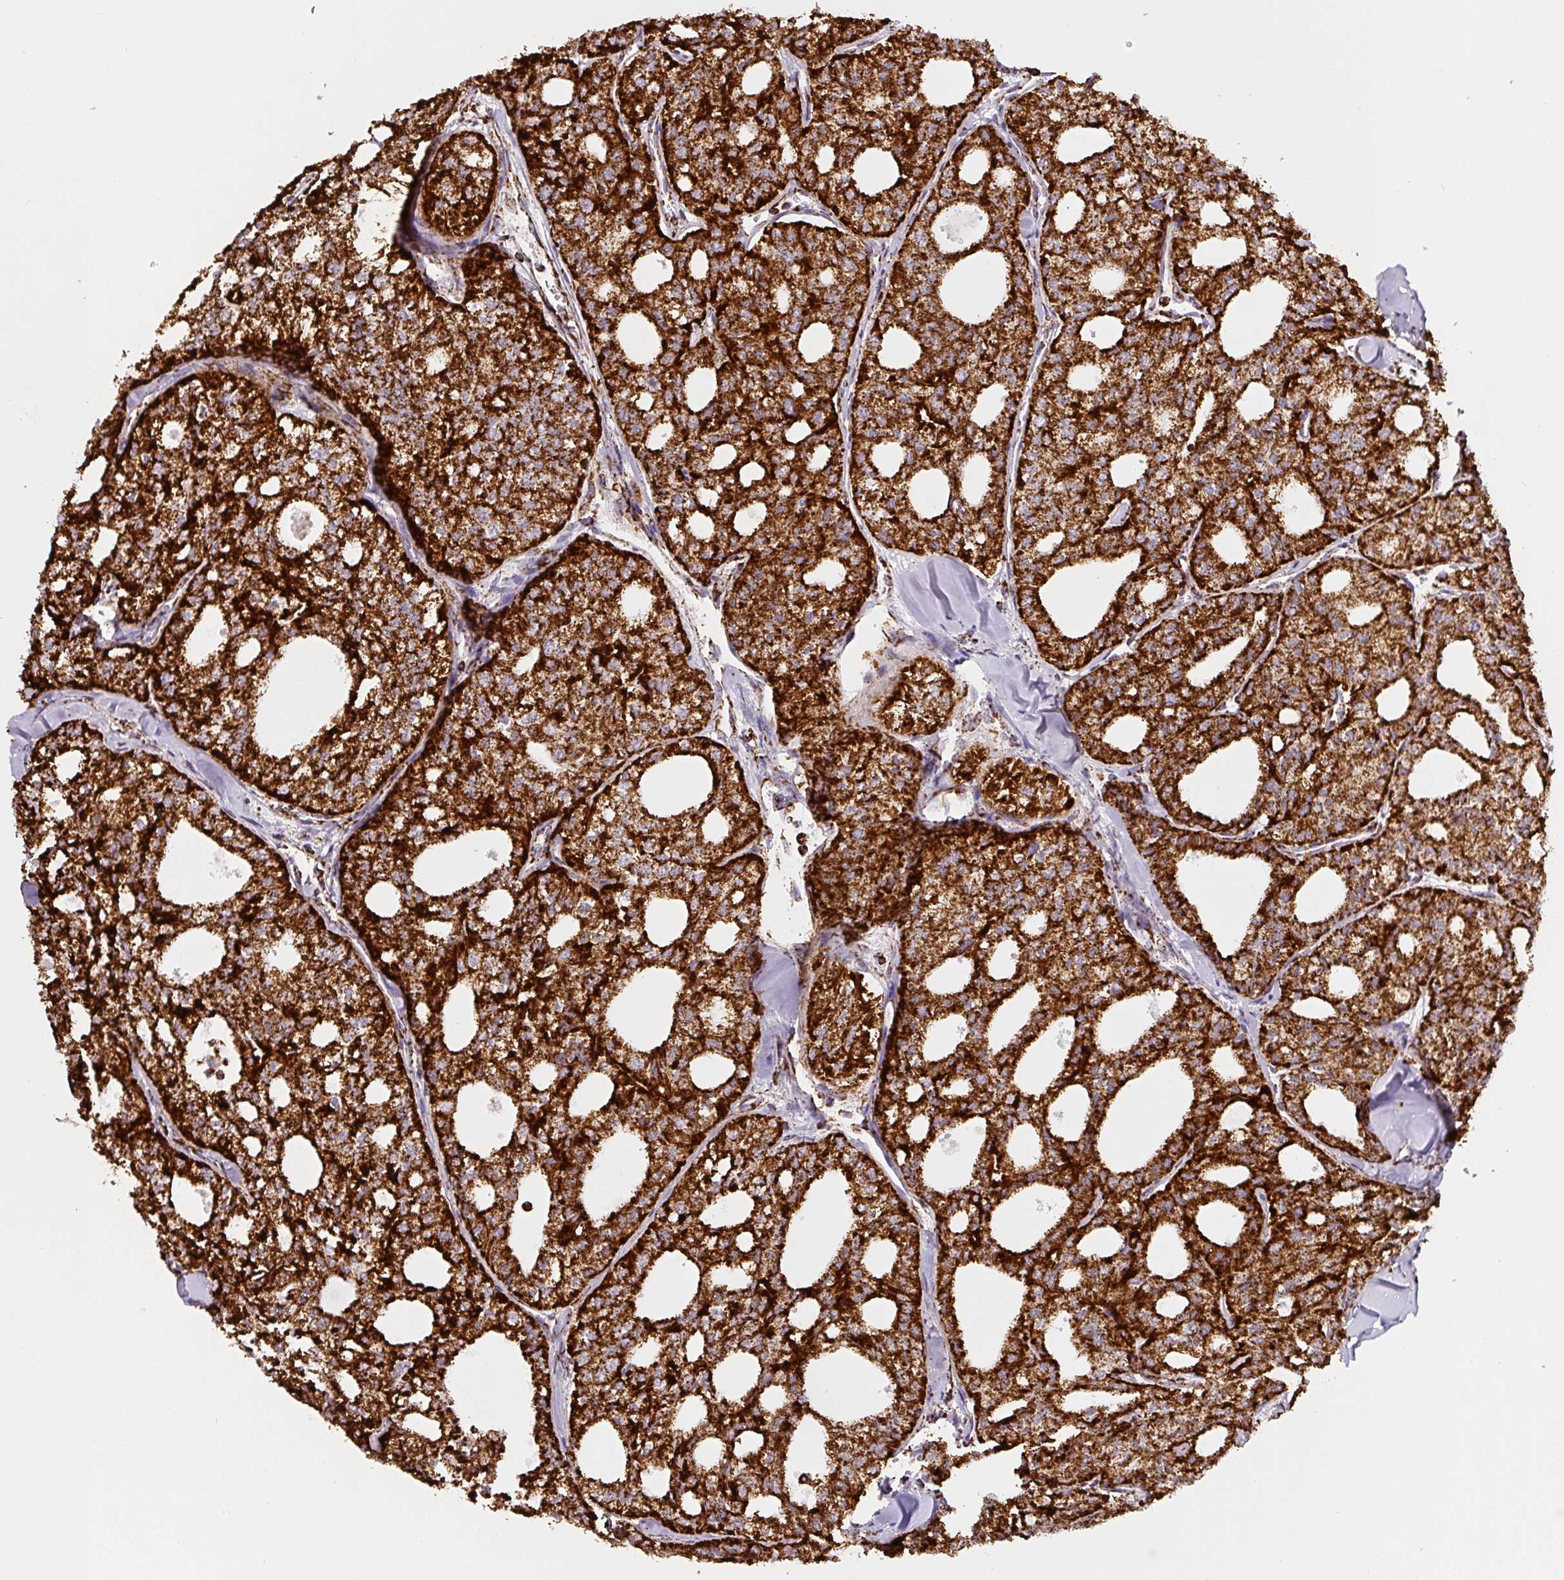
{"staining": {"intensity": "strong", "quantity": ">75%", "location": "cytoplasmic/membranous"}, "tissue": "thyroid cancer", "cell_type": "Tumor cells", "image_type": "cancer", "snomed": [{"axis": "morphology", "description": "Follicular adenoma carcinoma, NOS"}, {"axis": "topography", "description": "Thyroid gland"}], "caption": "About >75% of tumor cells in human thyroid follicular adenoma carcinoma show strong cytoplasmic/membranous protein expression as visualized by brown immunohistochemical staining.", "gene": "ATP5F1A", "patient": {"sex": "male", "age": 75}}